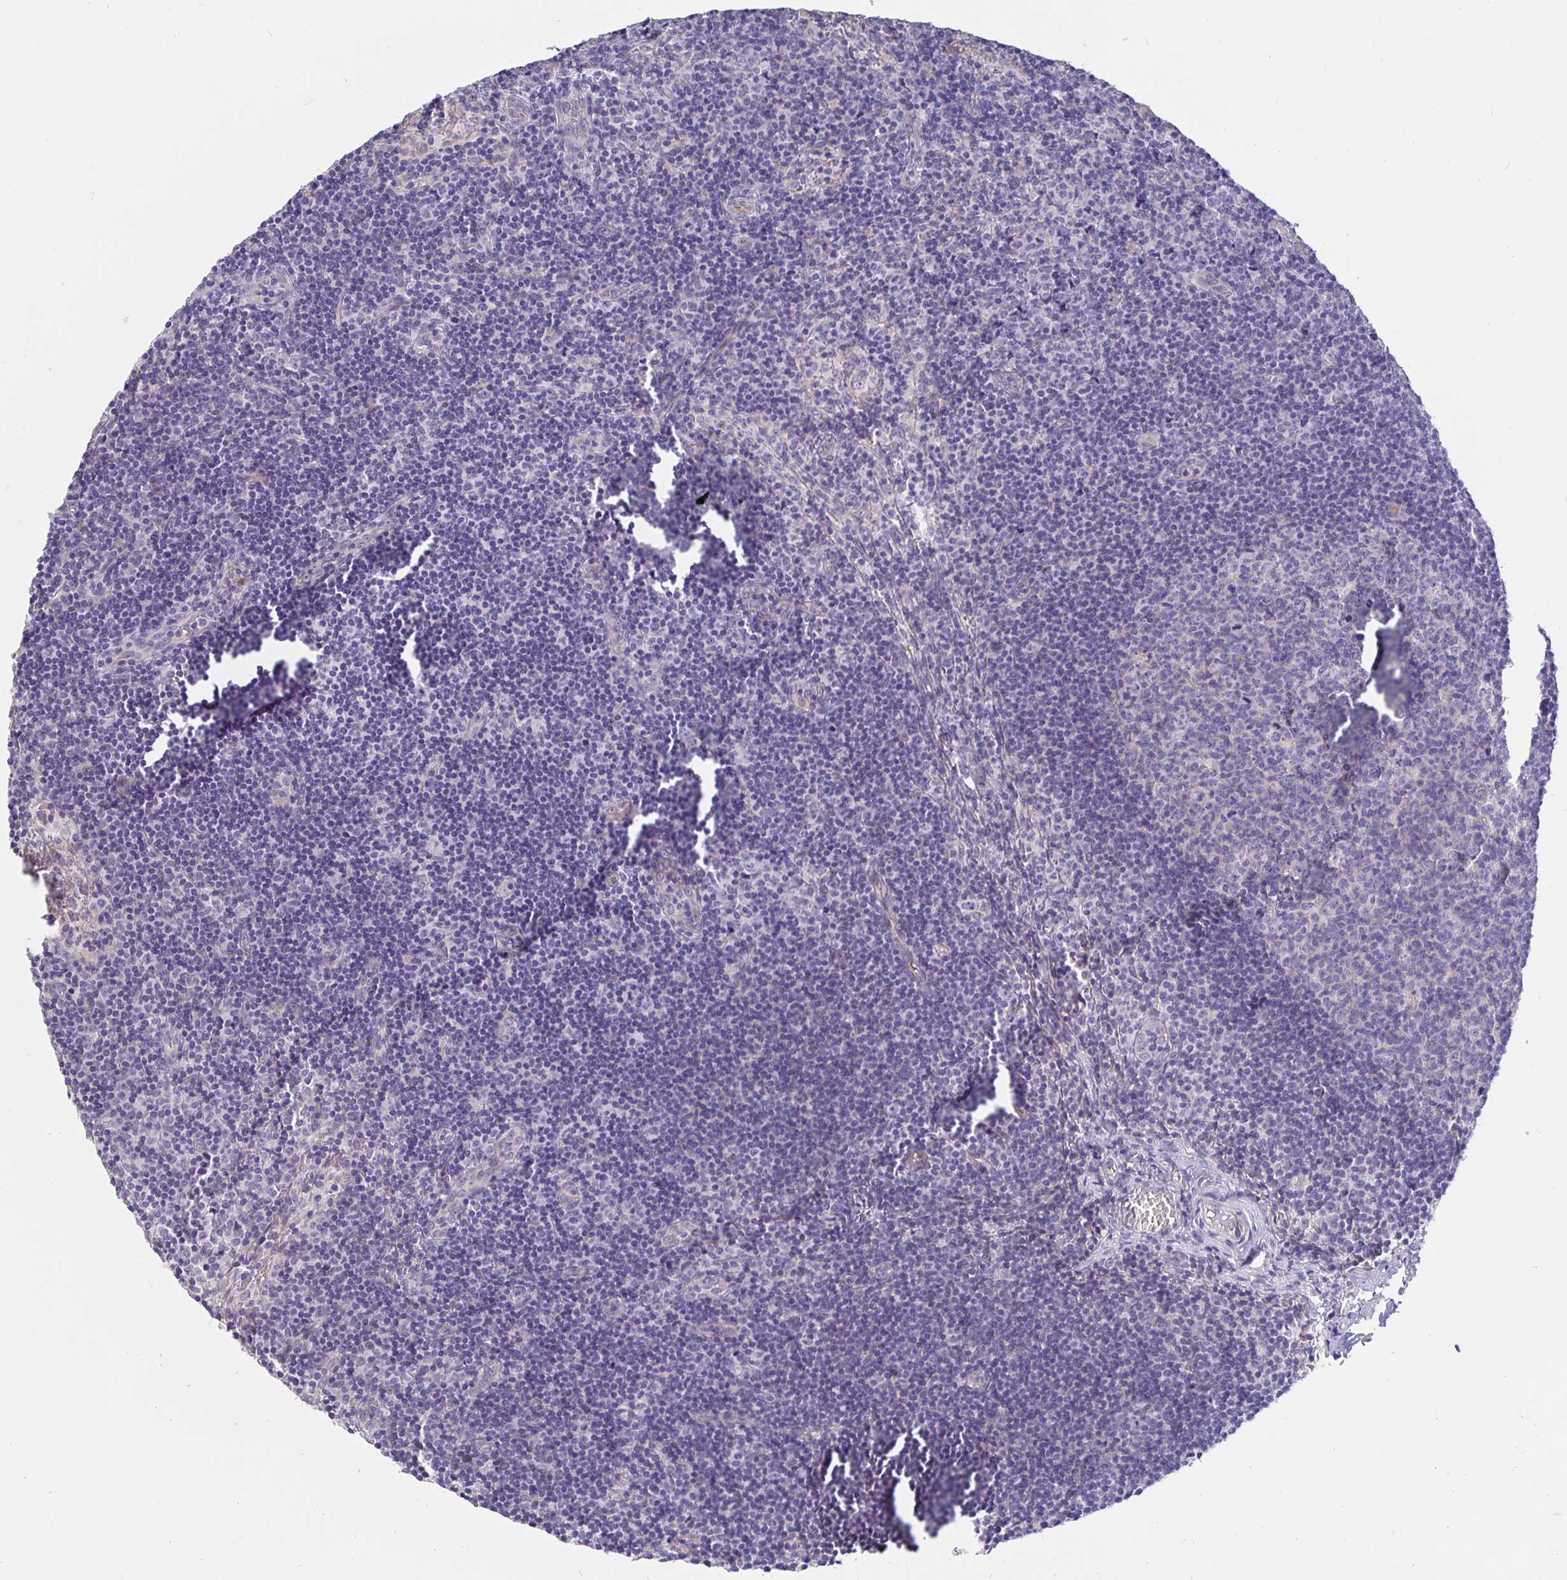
{"staining": {"intensity": "negative", "quantity": "none", "location": "none"}, "tissue": "lymph node", "cell_type": "Germinal center cells", "image_type": "normal", "snomed": [{"axis": "morphology", "description": "Normal tissue, NOS"}, {"axis": "topography", "description": "Lymph node"}], "caption": "High power microscopy histopathology image of an immunohistochemistry micrograph of unremarkable lymph node, revealing no significant expression in germinal center cells. Nuclei are stained in blue.", "gene": "DNAI2", "patient": {"sex": "female", "age": 41}}